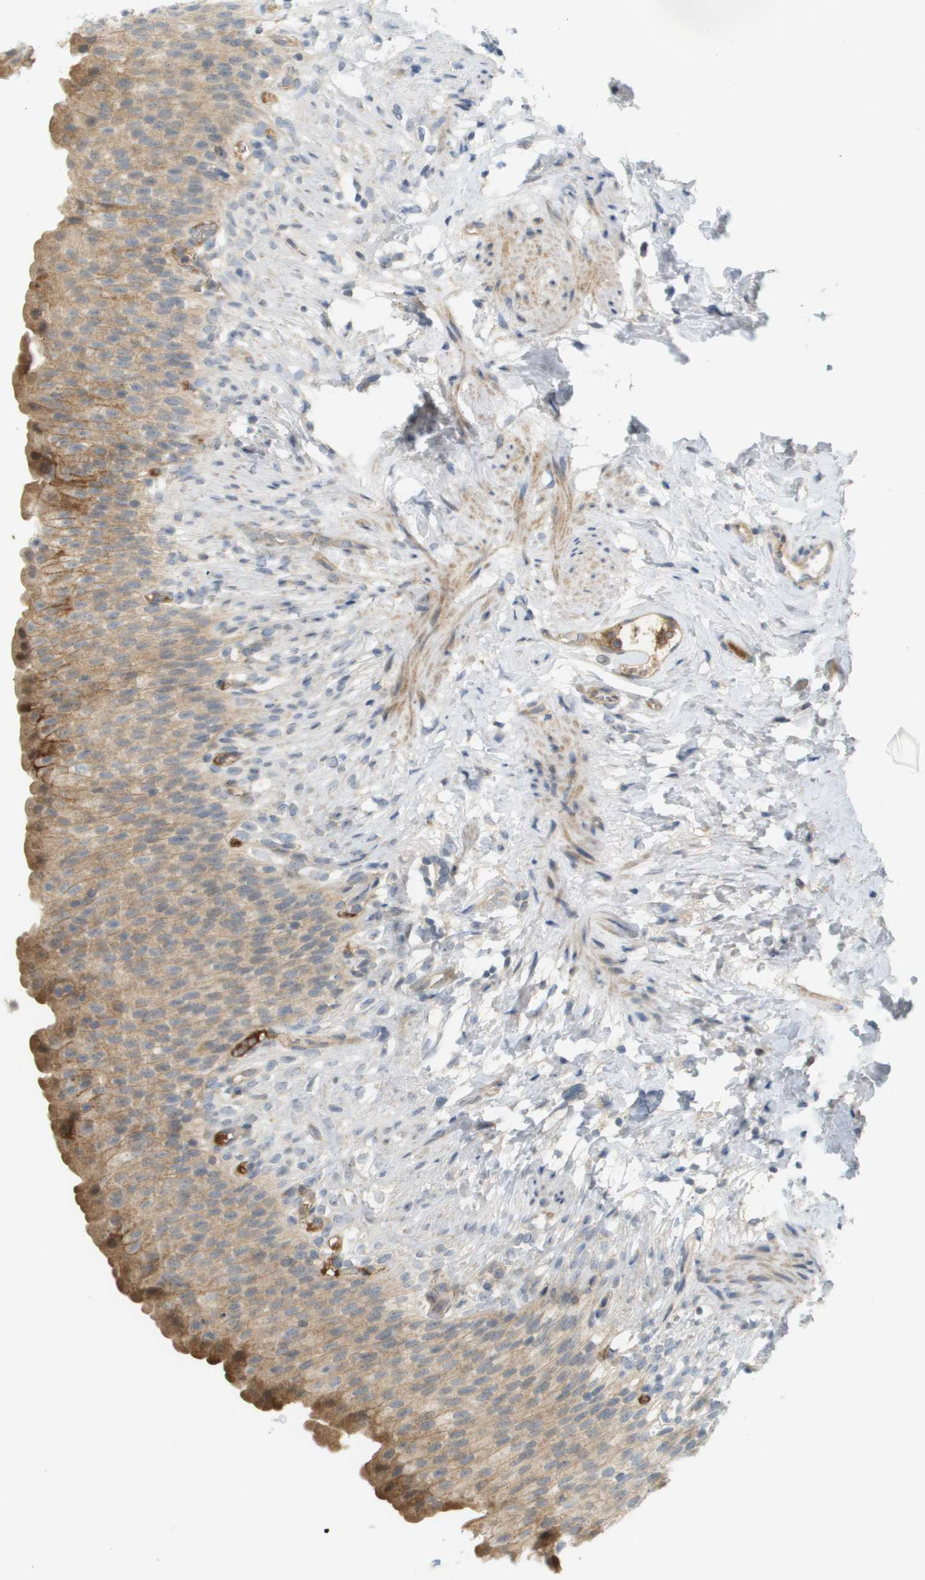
{"staining": {"intensity": "weak", "quantity": ">75%", "location": "cytoplasmic/membranous"}, "tissue": "urinary bladder", "cell_type": "Urothelial cells", "image_type": "normal", "snomed": [{"axis": "morphology", "description": "Normal tissue, NOS"}, {"axis": "topography", "description": "Urinary bladder"}], "caption": "Immunohistochemistry image of normal urinary bladder: urinary bladder stained using immunohistochemistry (IHC) exhibits low levels of weak protein expression localized specifically in the cytoplasmic/membranous of urothelial cells, appearing as a cytoplasmic/membranous brown color.", "gene": "PROC", "patient": {"sex": "female", "age": 79}}